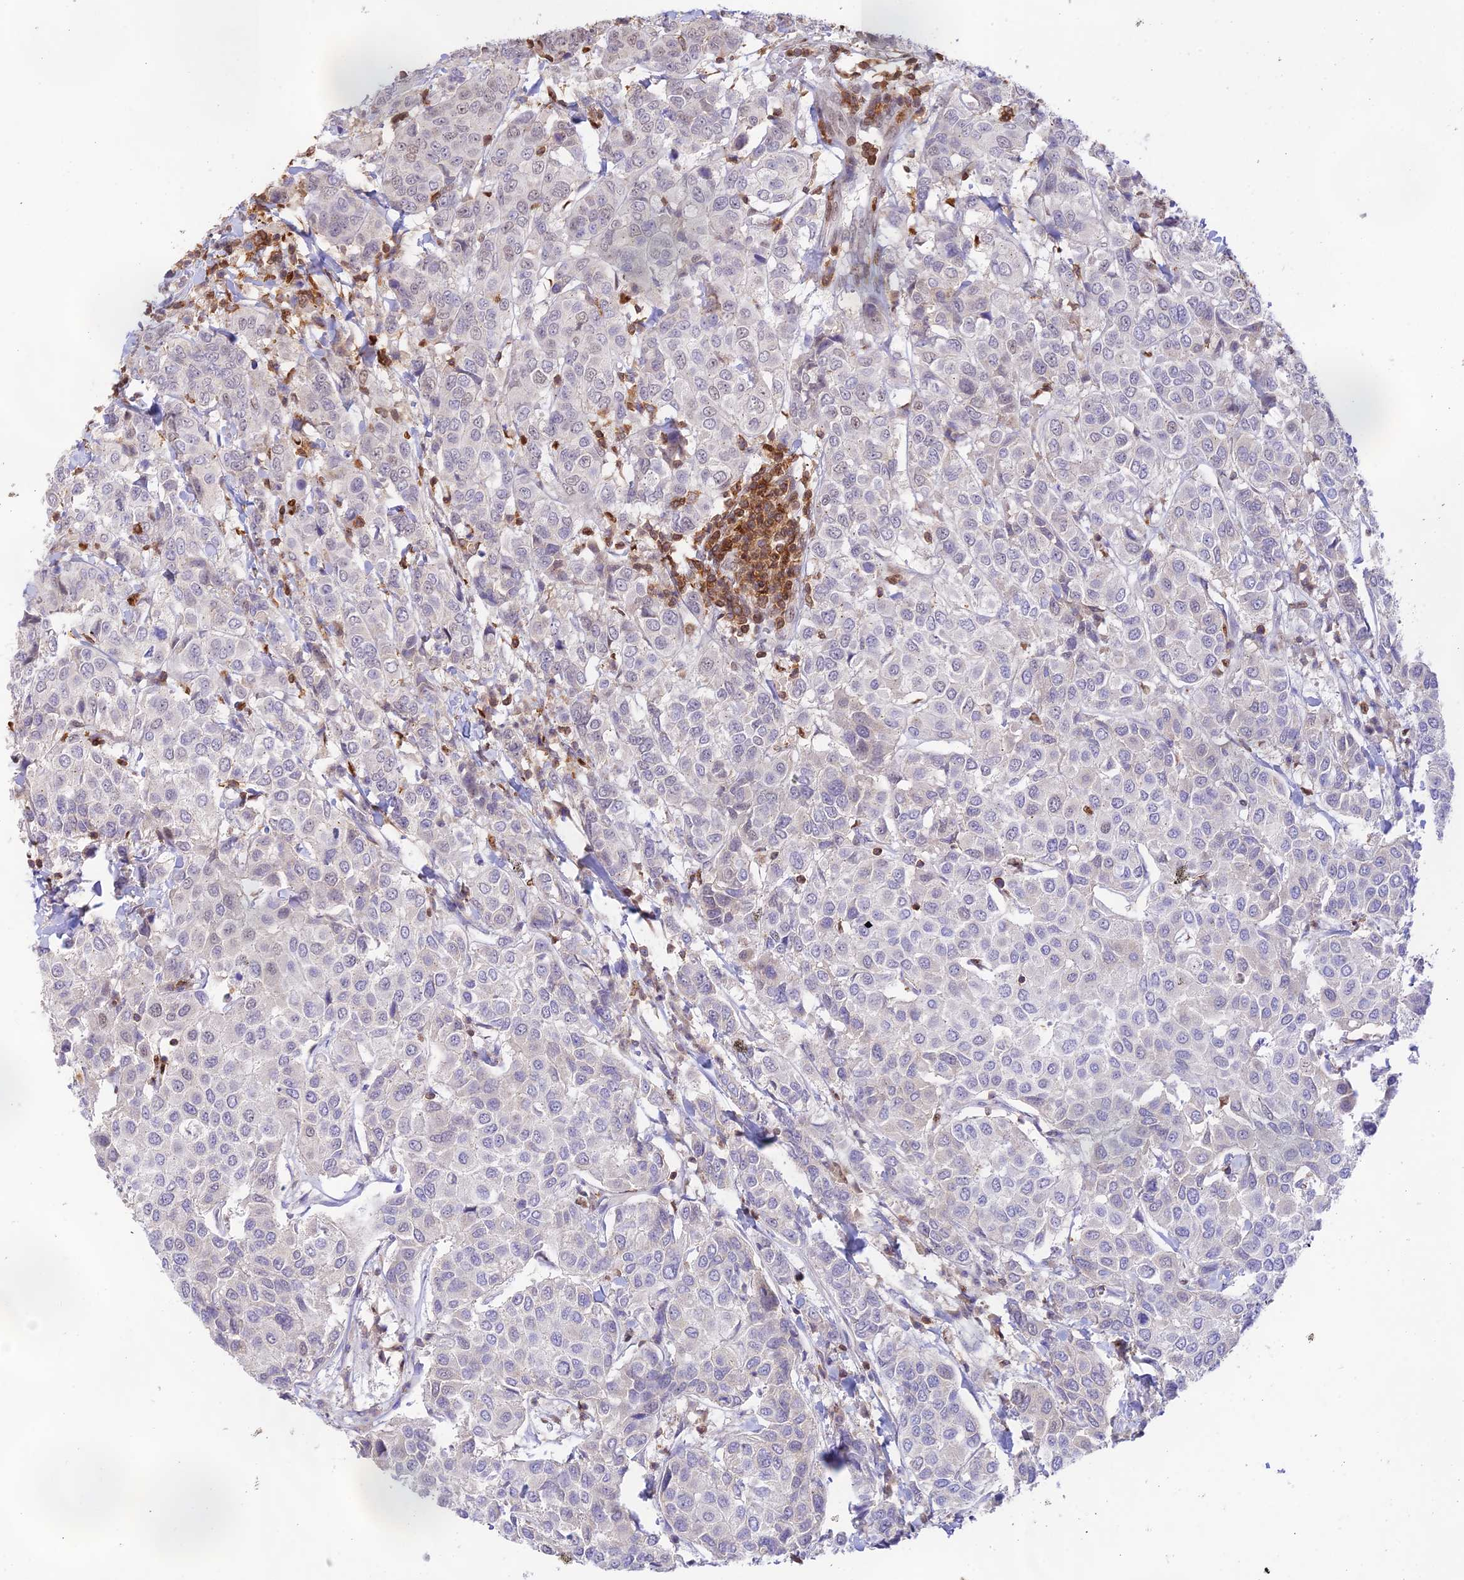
{"staining": {"intensity": "negative", "quantity": "none", "location": "none"}, "tissue": "breast cancer", "cell_type": "Tumor cells", "image_type": "cancer", "snomed": [{"axis": "morphology", "description": "Duct carcinoma"}, {"axis": "topography", "description": "Breast"}], "caption": "The histopathology image shows no significant positivity in tumor cells of infiltrating ductal carcinoma (breast).", "gene": "DENND1C", "patient": {"sex": "female", "age": 55}}